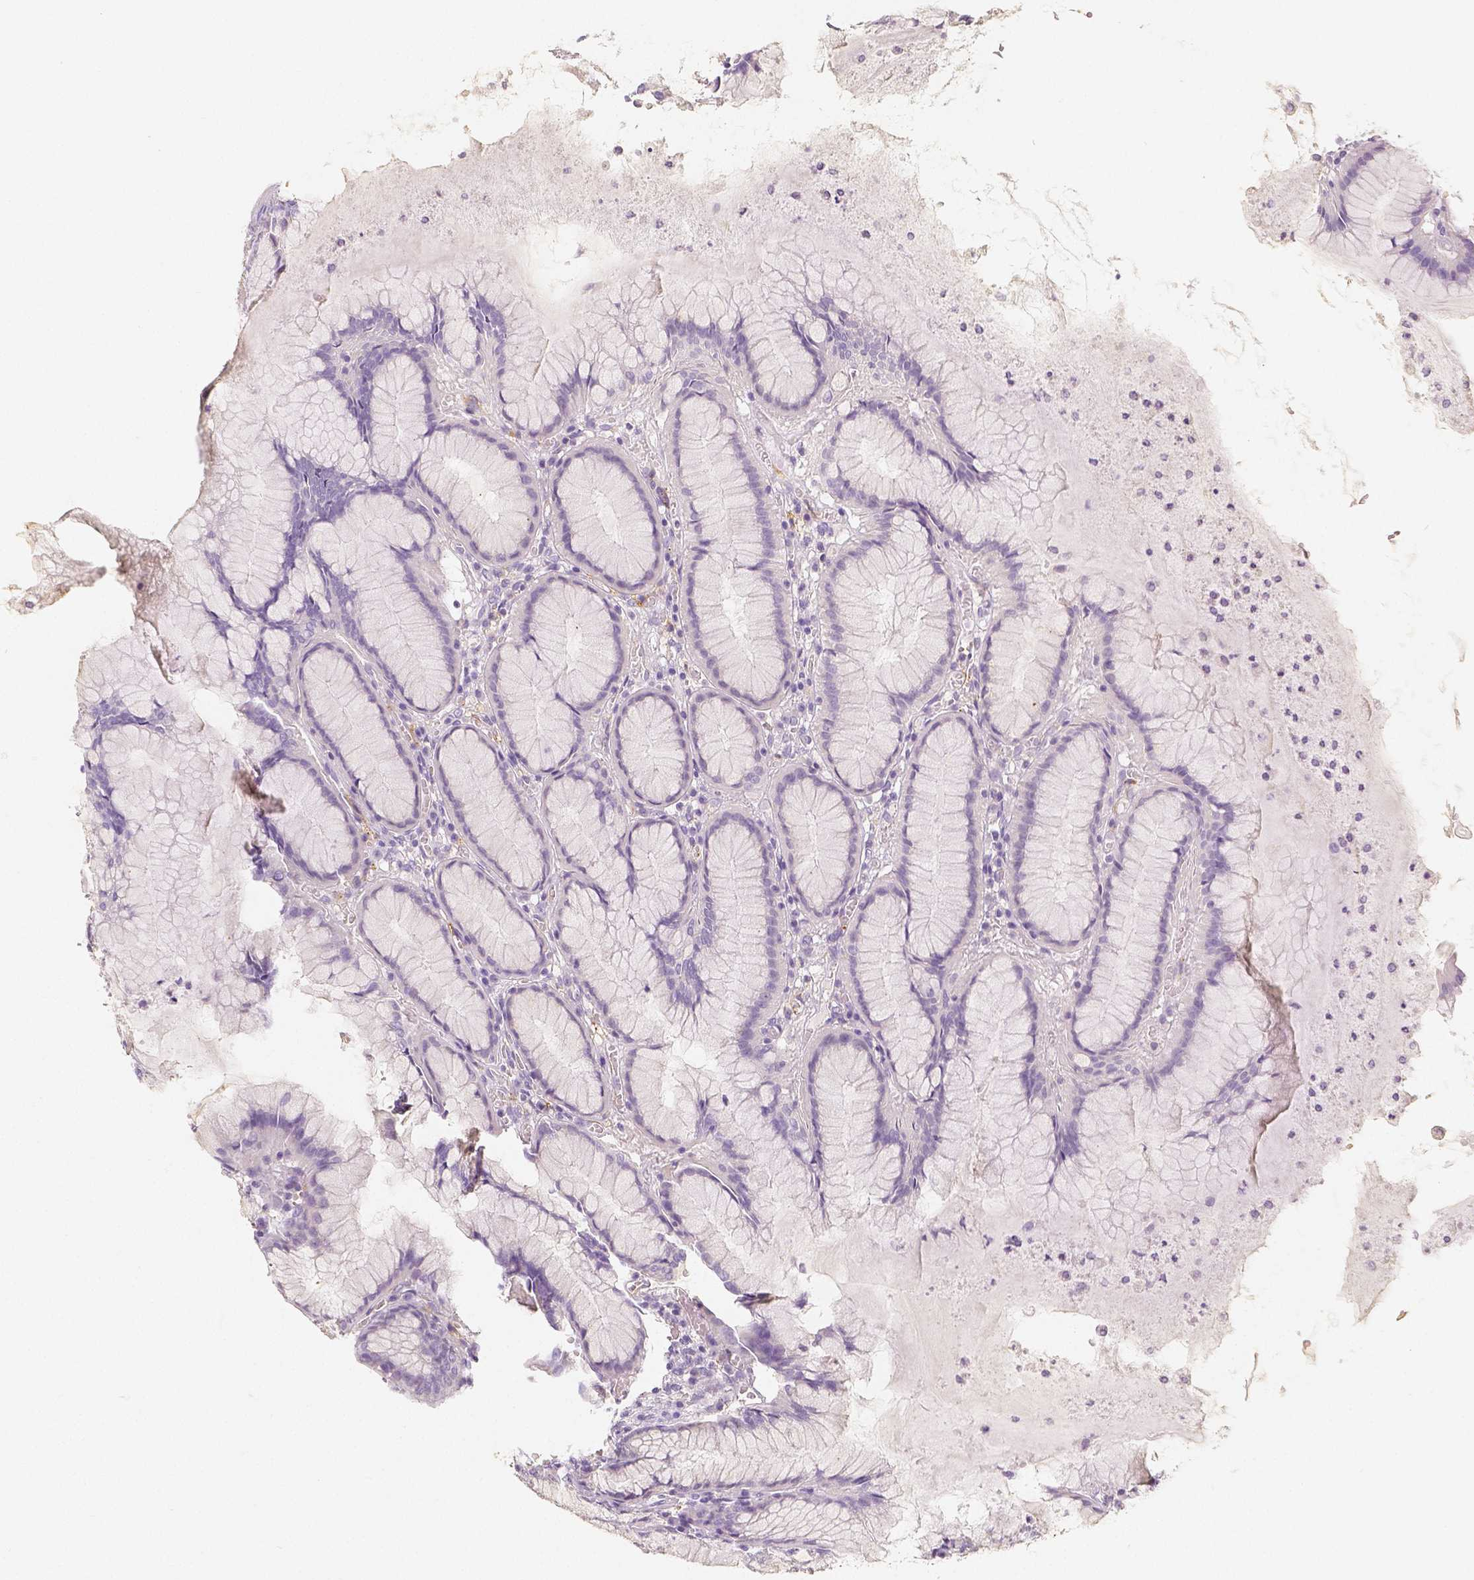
{"staining": {"intensity": "negative", "quantity": "none", "location": "none"}, "tissue": "stomach", "cell_type": "Glandular cells", "image_type": "normal", "snomed": [{"axis": "morphology", "description": "Normal tissue, NOS"}, {"axis": "topography", "description": "Stomach"}], "caption": "IHC histopathology image of normal stomach: stomach stained with DAB (3,3'-diaminobenzidine) reveals no significant protein positivity in glandular cells.", "gene": "THY1", "patient": {"sex": "male", "age": 55}}